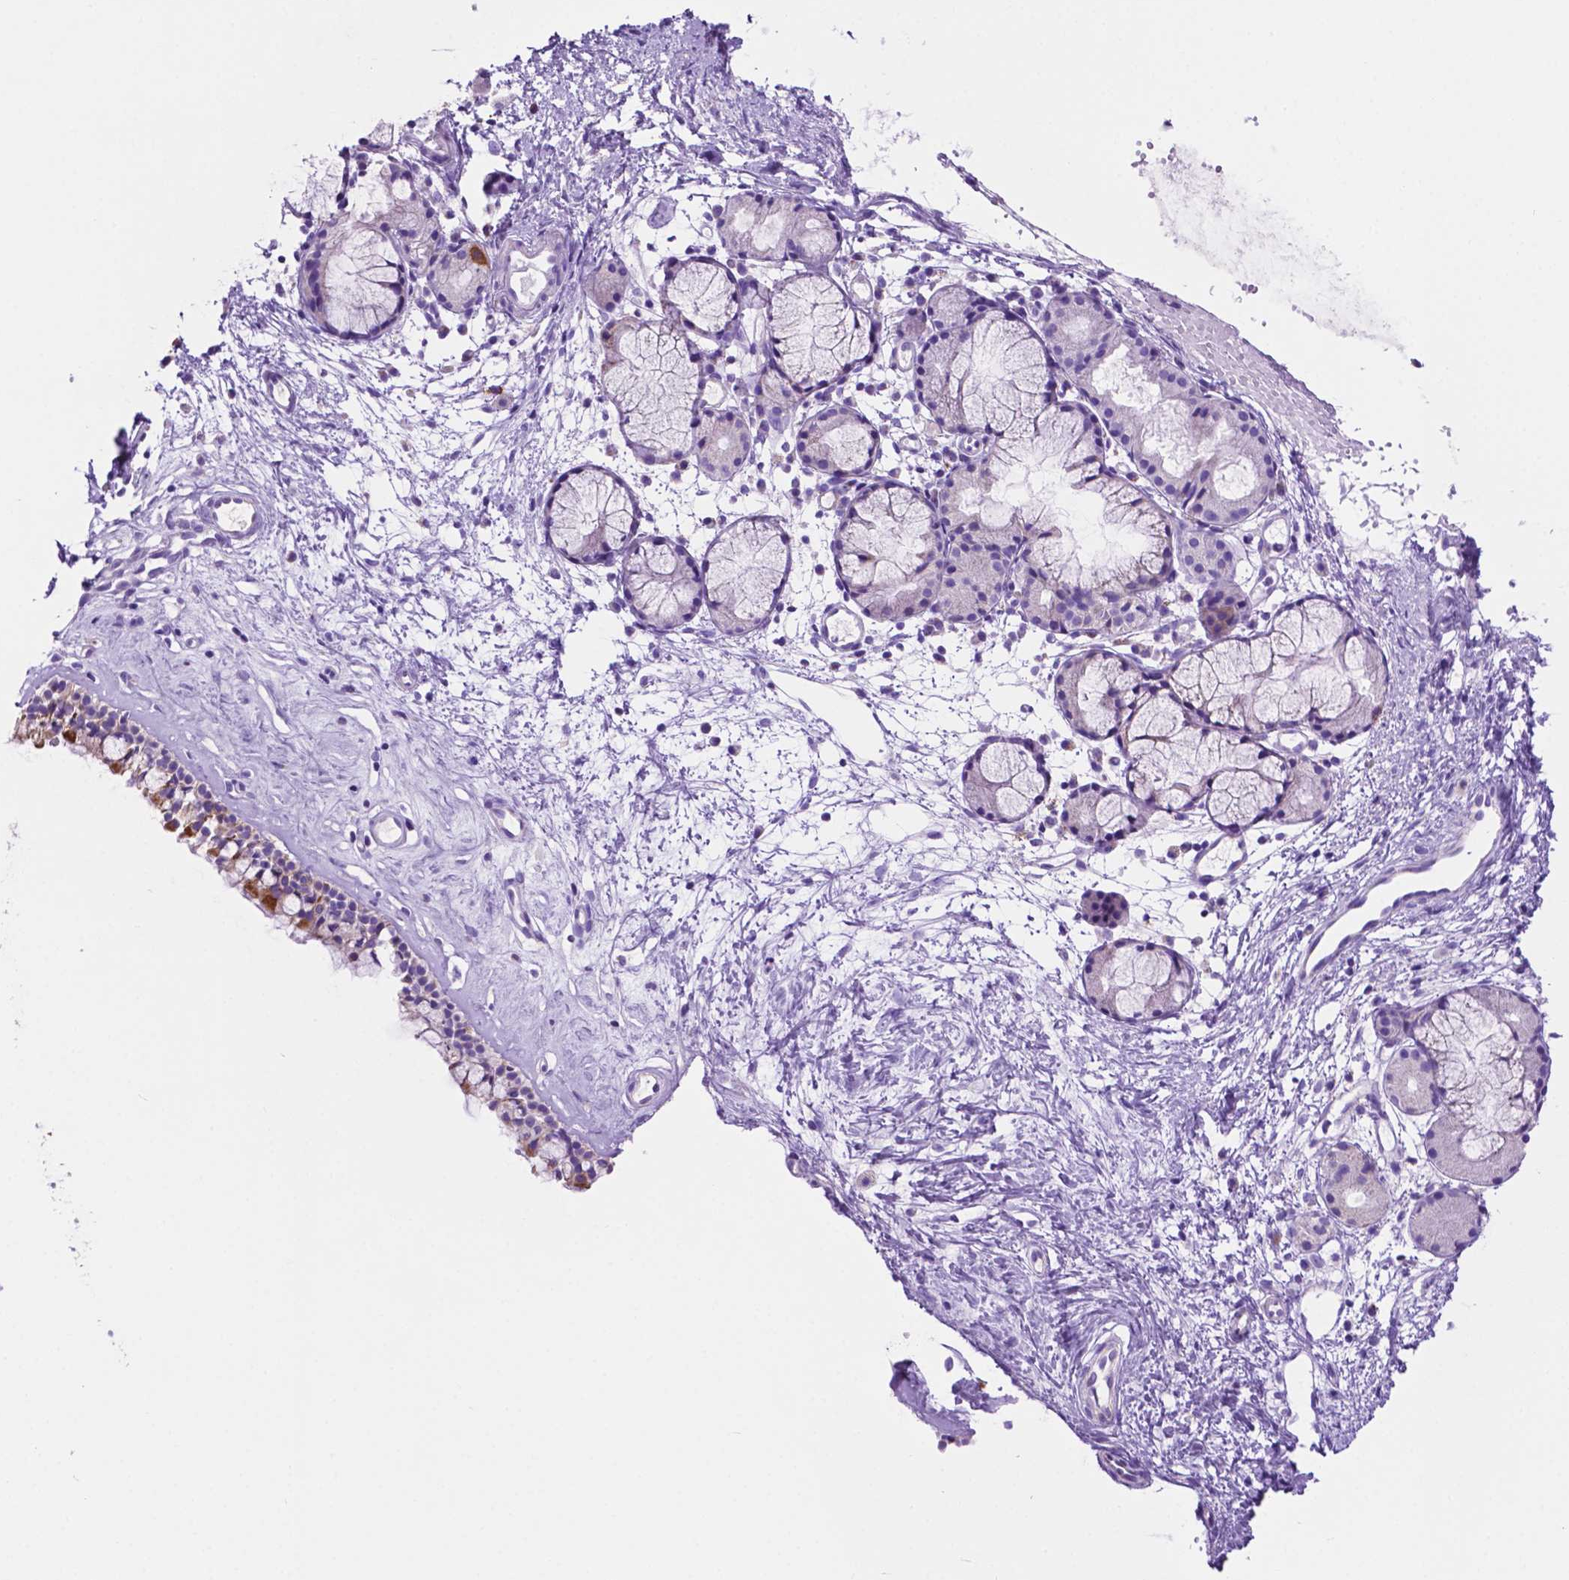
{"staining": {"intensity": "moderate", "quantity": "<25%", "location": "cytoplasmic/membranous"}, "tissue": "nasopharynx", "cell_type": "Respiratory epithelial cells", "image_type": "normal", "snomed": [{"axis": "morphology", "description": "Normal tissue, NOS"}, {"axis": "topography", "description": "Nasopharynx"}], "caption": "Immunohistochemical staining of unremarkable nasopharynx demonstrates <25% levels of moderate cytoplasmic/membranous protein positivity in about <25% of respiratory epithelial cells.", "gene": "GDPD5", "patient": {"sex": "female", "age": 52}}